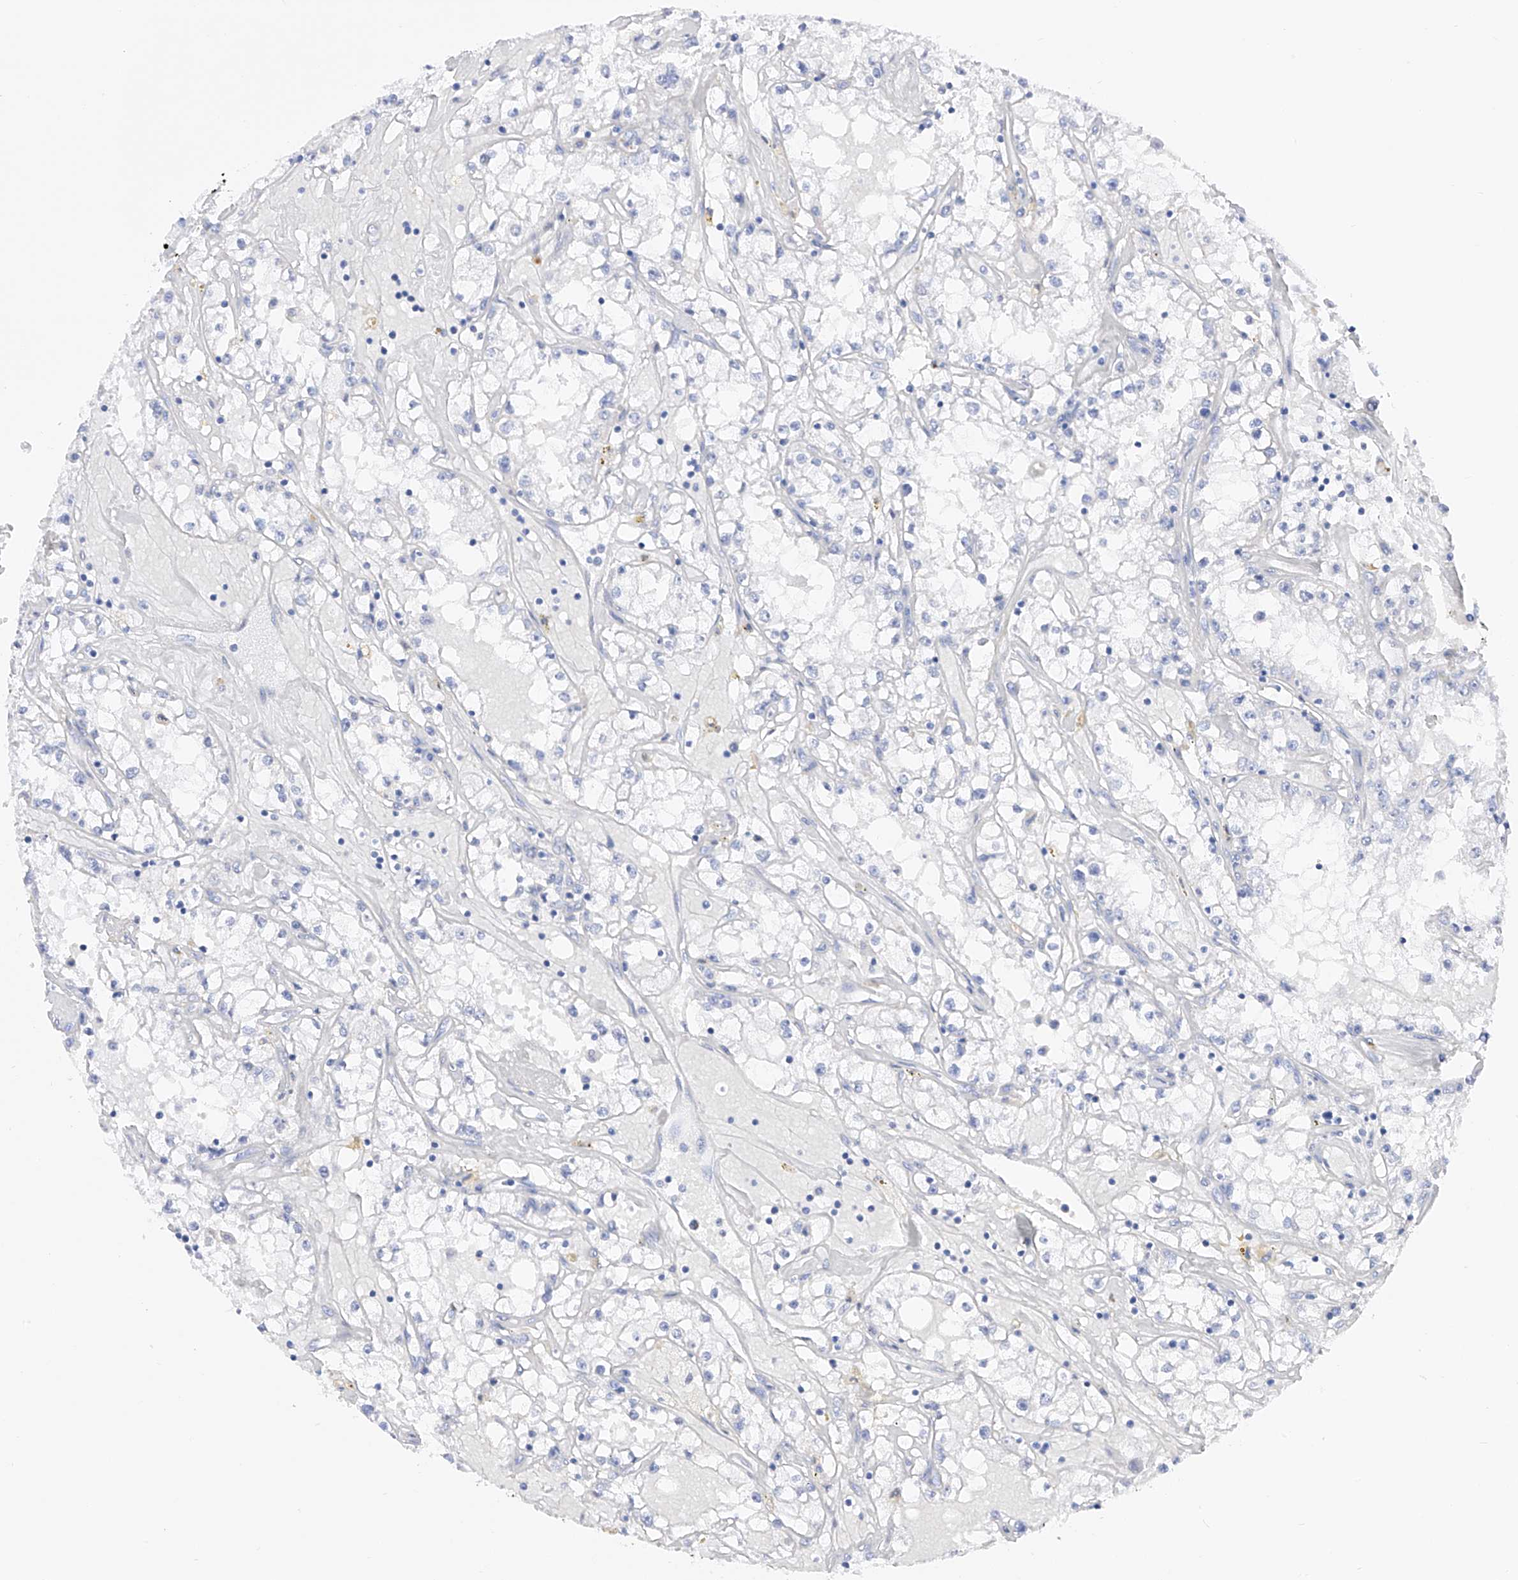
{"staining": {"intensity": "negative", "quantity": "none", "location": "none"}, "tissue": "renal cancer", "cell_type": "Tumor cells", "image_type": "cancer", "snomed": [{"axis": "morphology", "description": "Adenocarcinoma, NOS"}, {"axis": "topography", "description": "Kidney"}], "caption": "An immunohistochemistry (IHC) photomicrograph of renal cancer (adenocarcinoma) is shown. There is no staining in tumor cells of renal cancer (adenocarcinoma).", "gene": "FLG", "patient": {"sex": "male", "age": 56}}